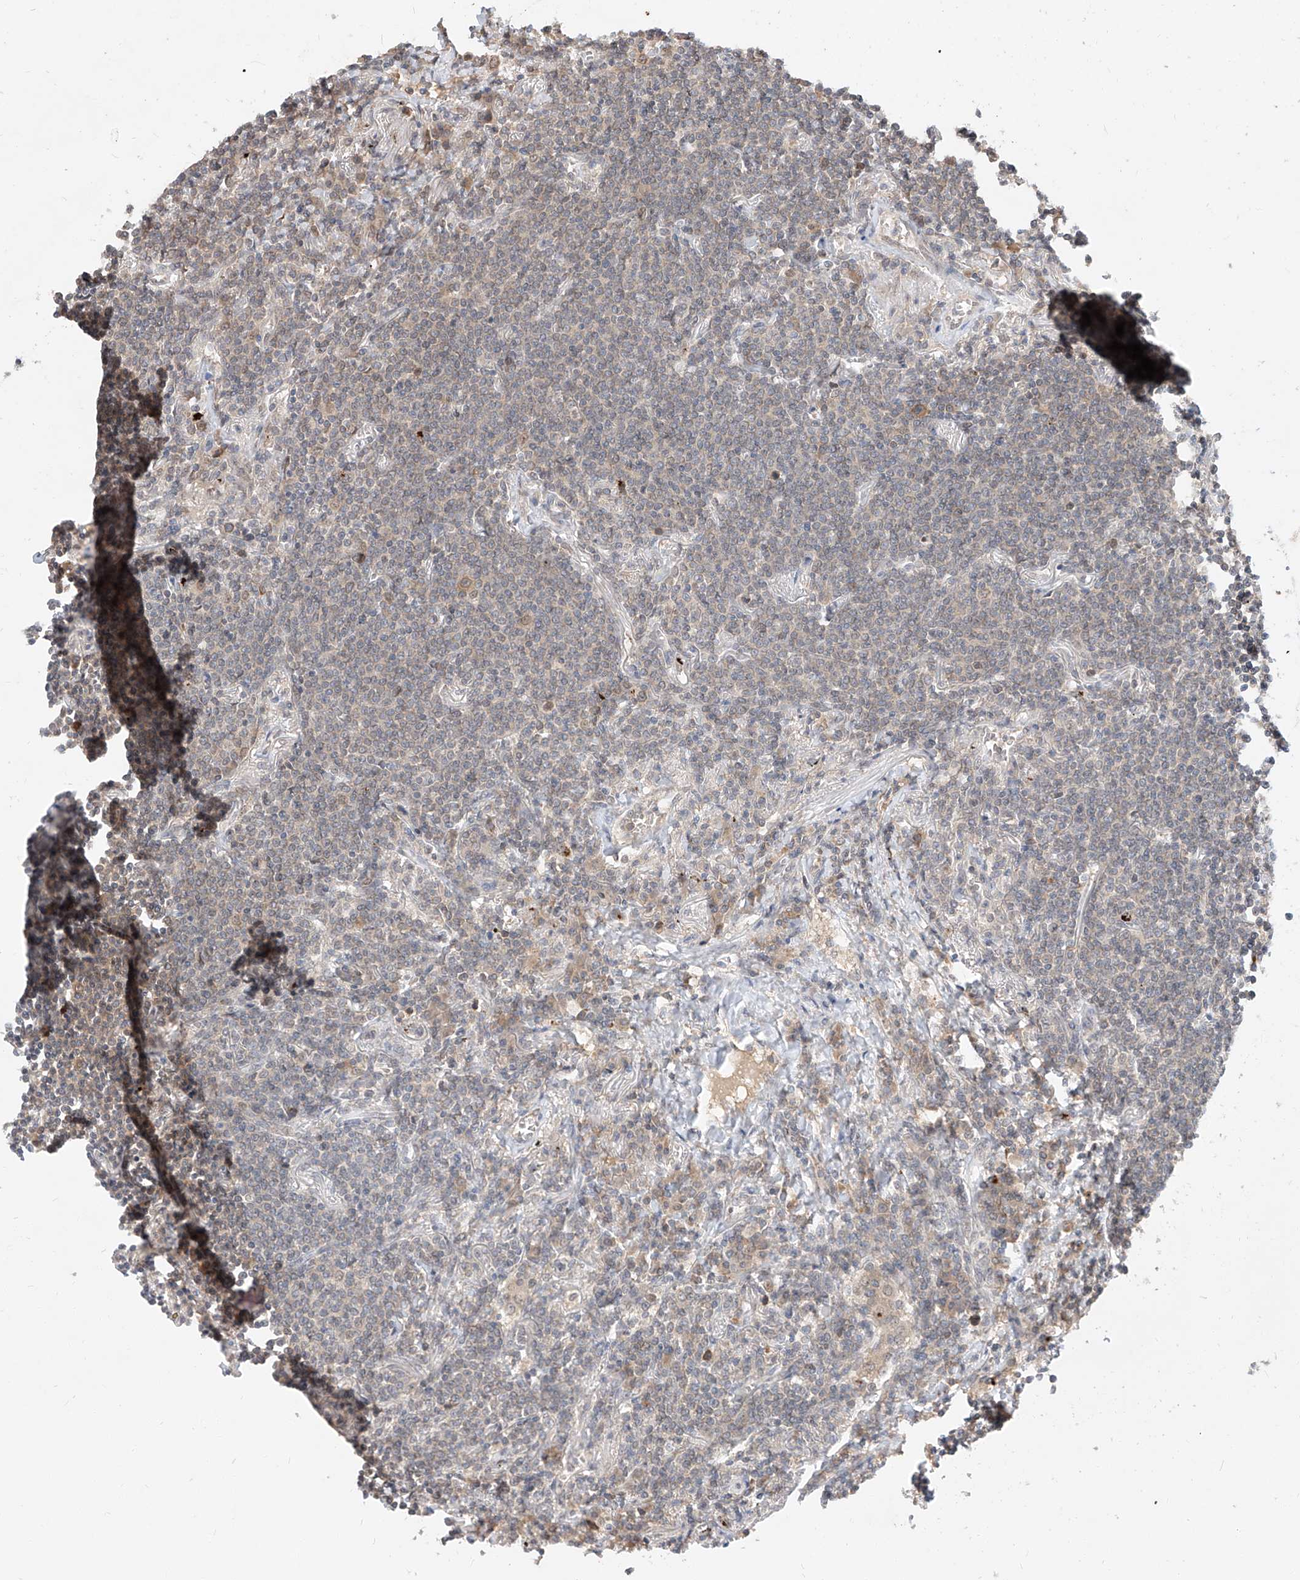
{"staining": {"intensity": "negative", "quantity": "none", "location": "none"}, "tissue": "lymphoma", "cell_type": "Tumor cells", "image_type": "cancer", "snomed": [{"axis": "morphology", "description": "Malignant lymphoma, non-Hodgkin's type, Low grade"}, {"axis": "topography", "description": "Lung"}], "caption": "A micrograph of human malignant lymphoma, non-Hodgkin's type (low-grade) is negative for staining in tumor cells.", "gene": "DIRAS3", "patient": {"sex": "female", "age": 71}}